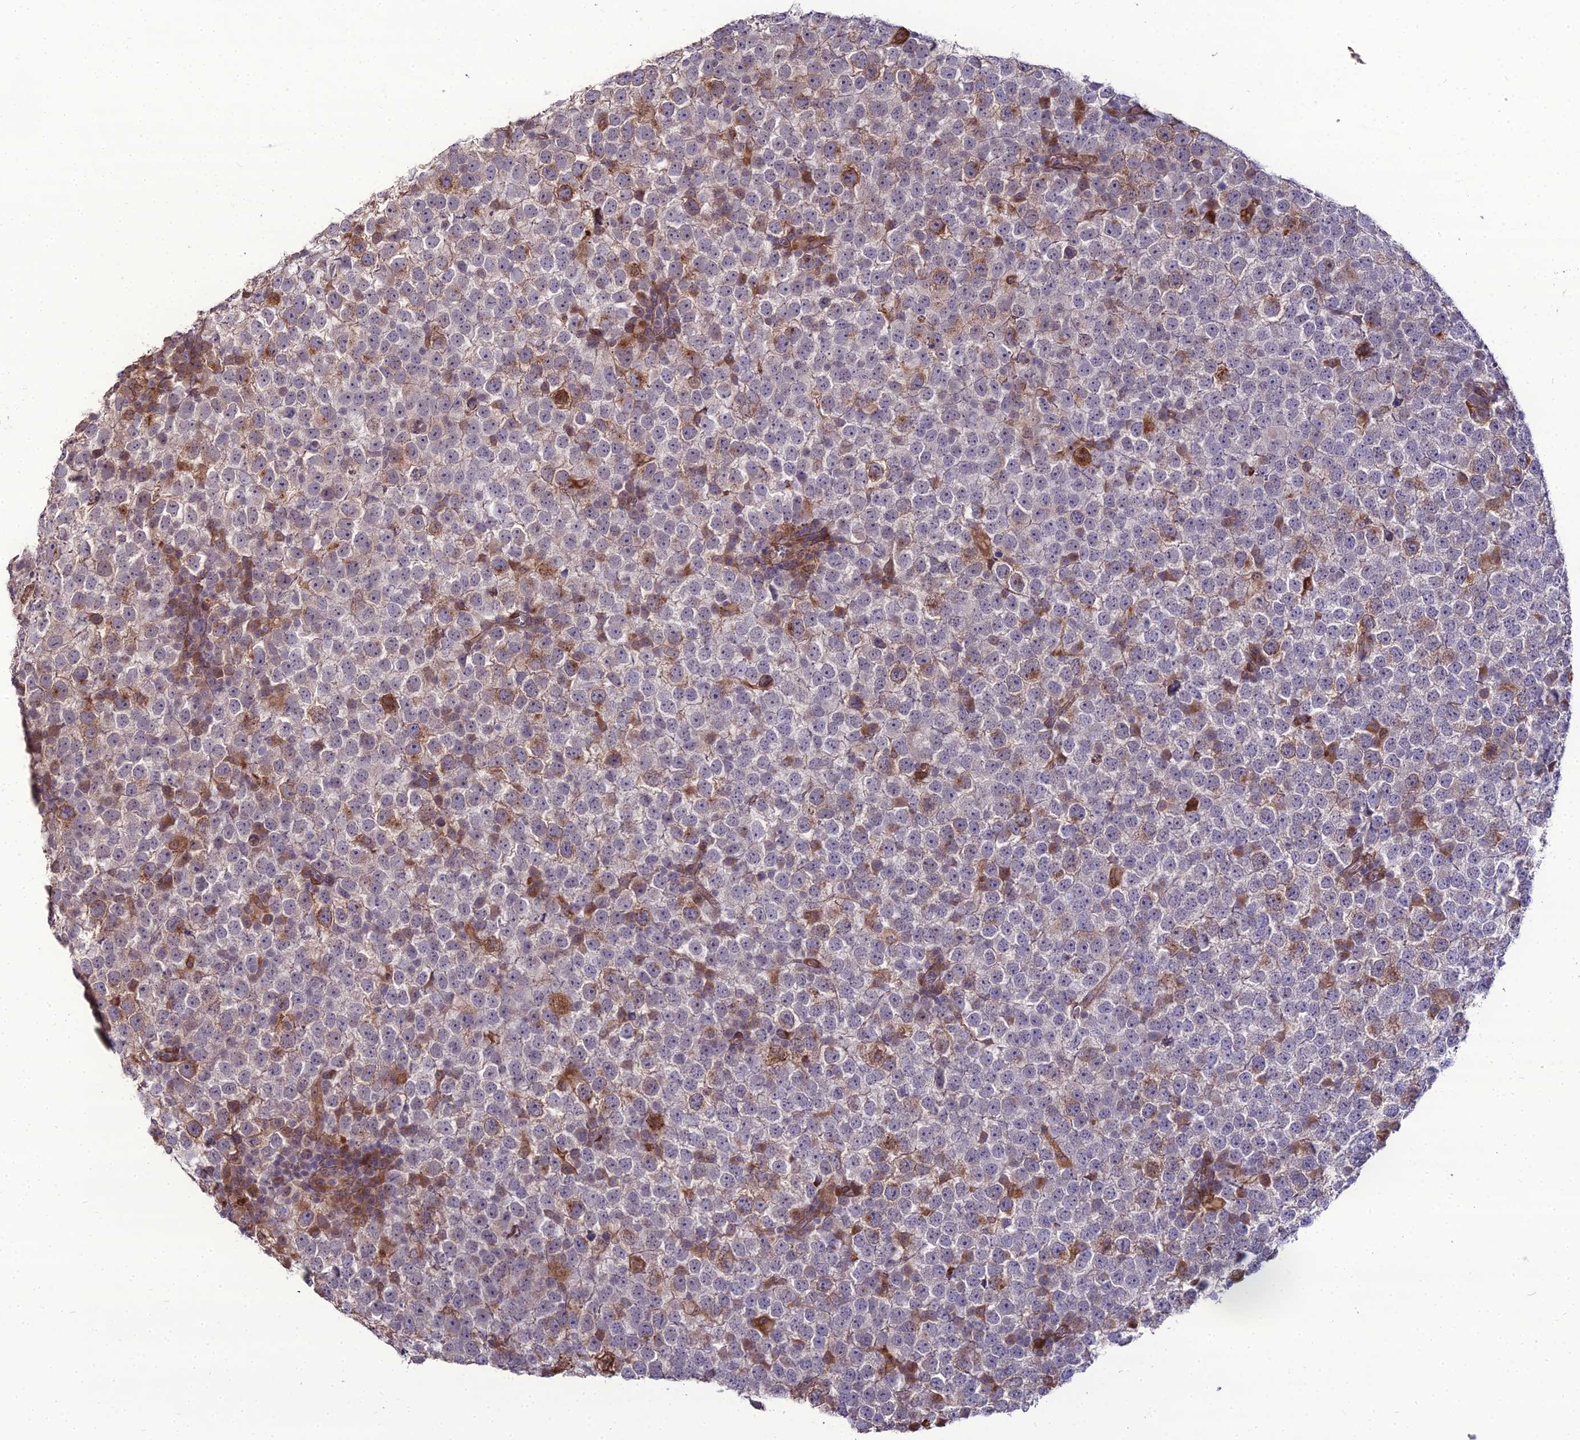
{"staining": {"intensity": "moderate", "quantity": "<25%", "location": "cytoplasmic/membranous"}, "tissue": "testis cancer", "cell_type": "Tumor cells", "image_type": "cancer", "snomed": [{"axis": "morphology", "description": "Seminoma, NOS"}, {"axis": "topography", "description": "Testis"}], "caption": "A low amount of moderate cytoplasmic/membranous positivity is identified in about <25% of tumor cells in seminoma (testis) tissue.", "gene": "TROAP", "patient": {"sex": "male", "age": 65}}